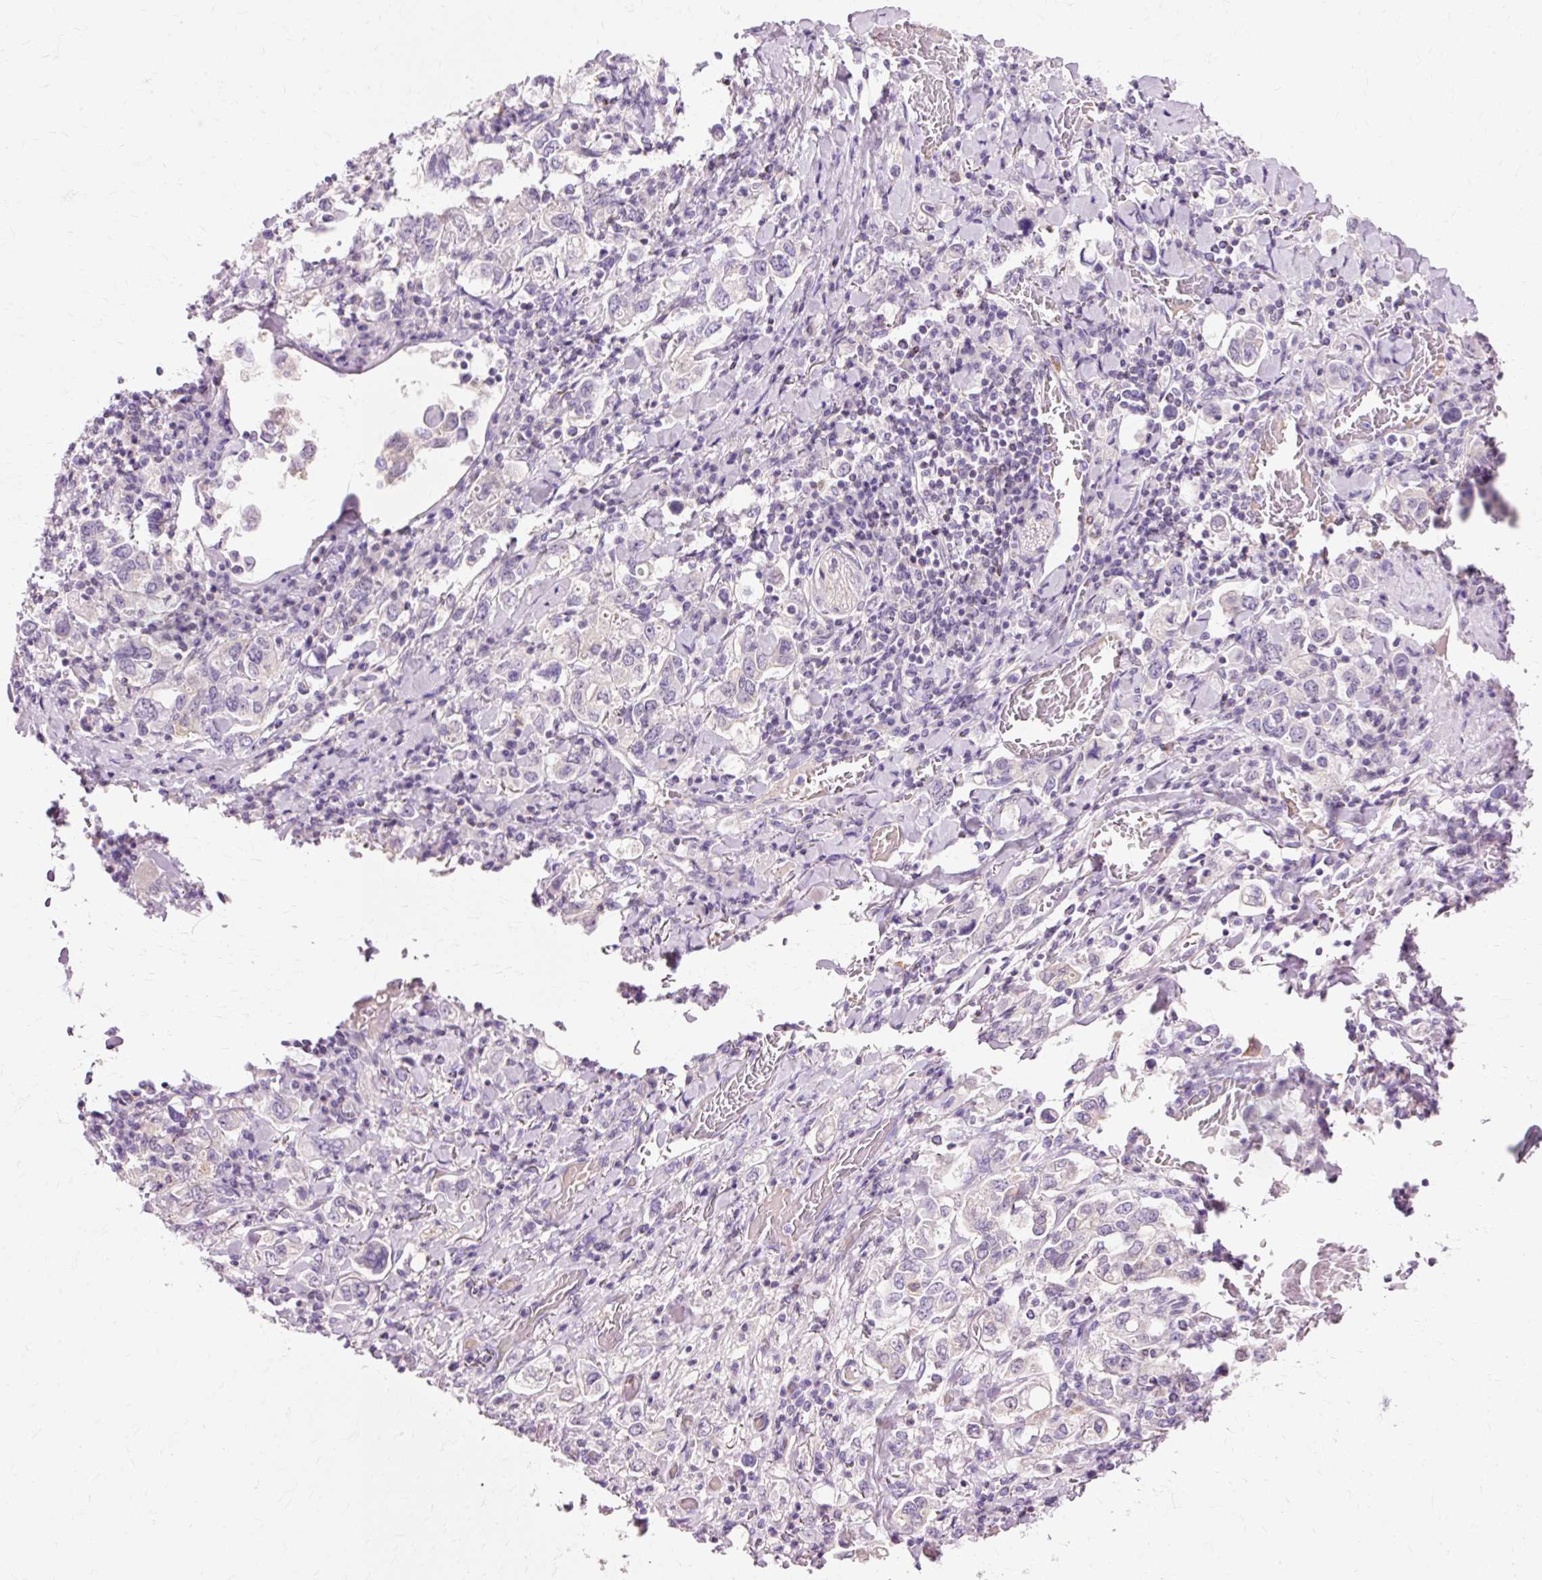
{"staining": {"intensity": "negative", "quantity": "none", "location": "none"}, "tissue": "stomach cancer", "cell_type": "Tumor cells", "image_type": "cancer", "snomed": [{"axis": "morphology", "description": "Adenocarcinoma, NOS"}, {"axis": "topography", "description": "Stomach, upper"}], "caption": "A histopathology image of adenocarcinoma (stomach) stained for a protein shows no brown staining in tumor cells.", "gene": "VN1R2", "patient": {"sex": "male", "age": 62}}